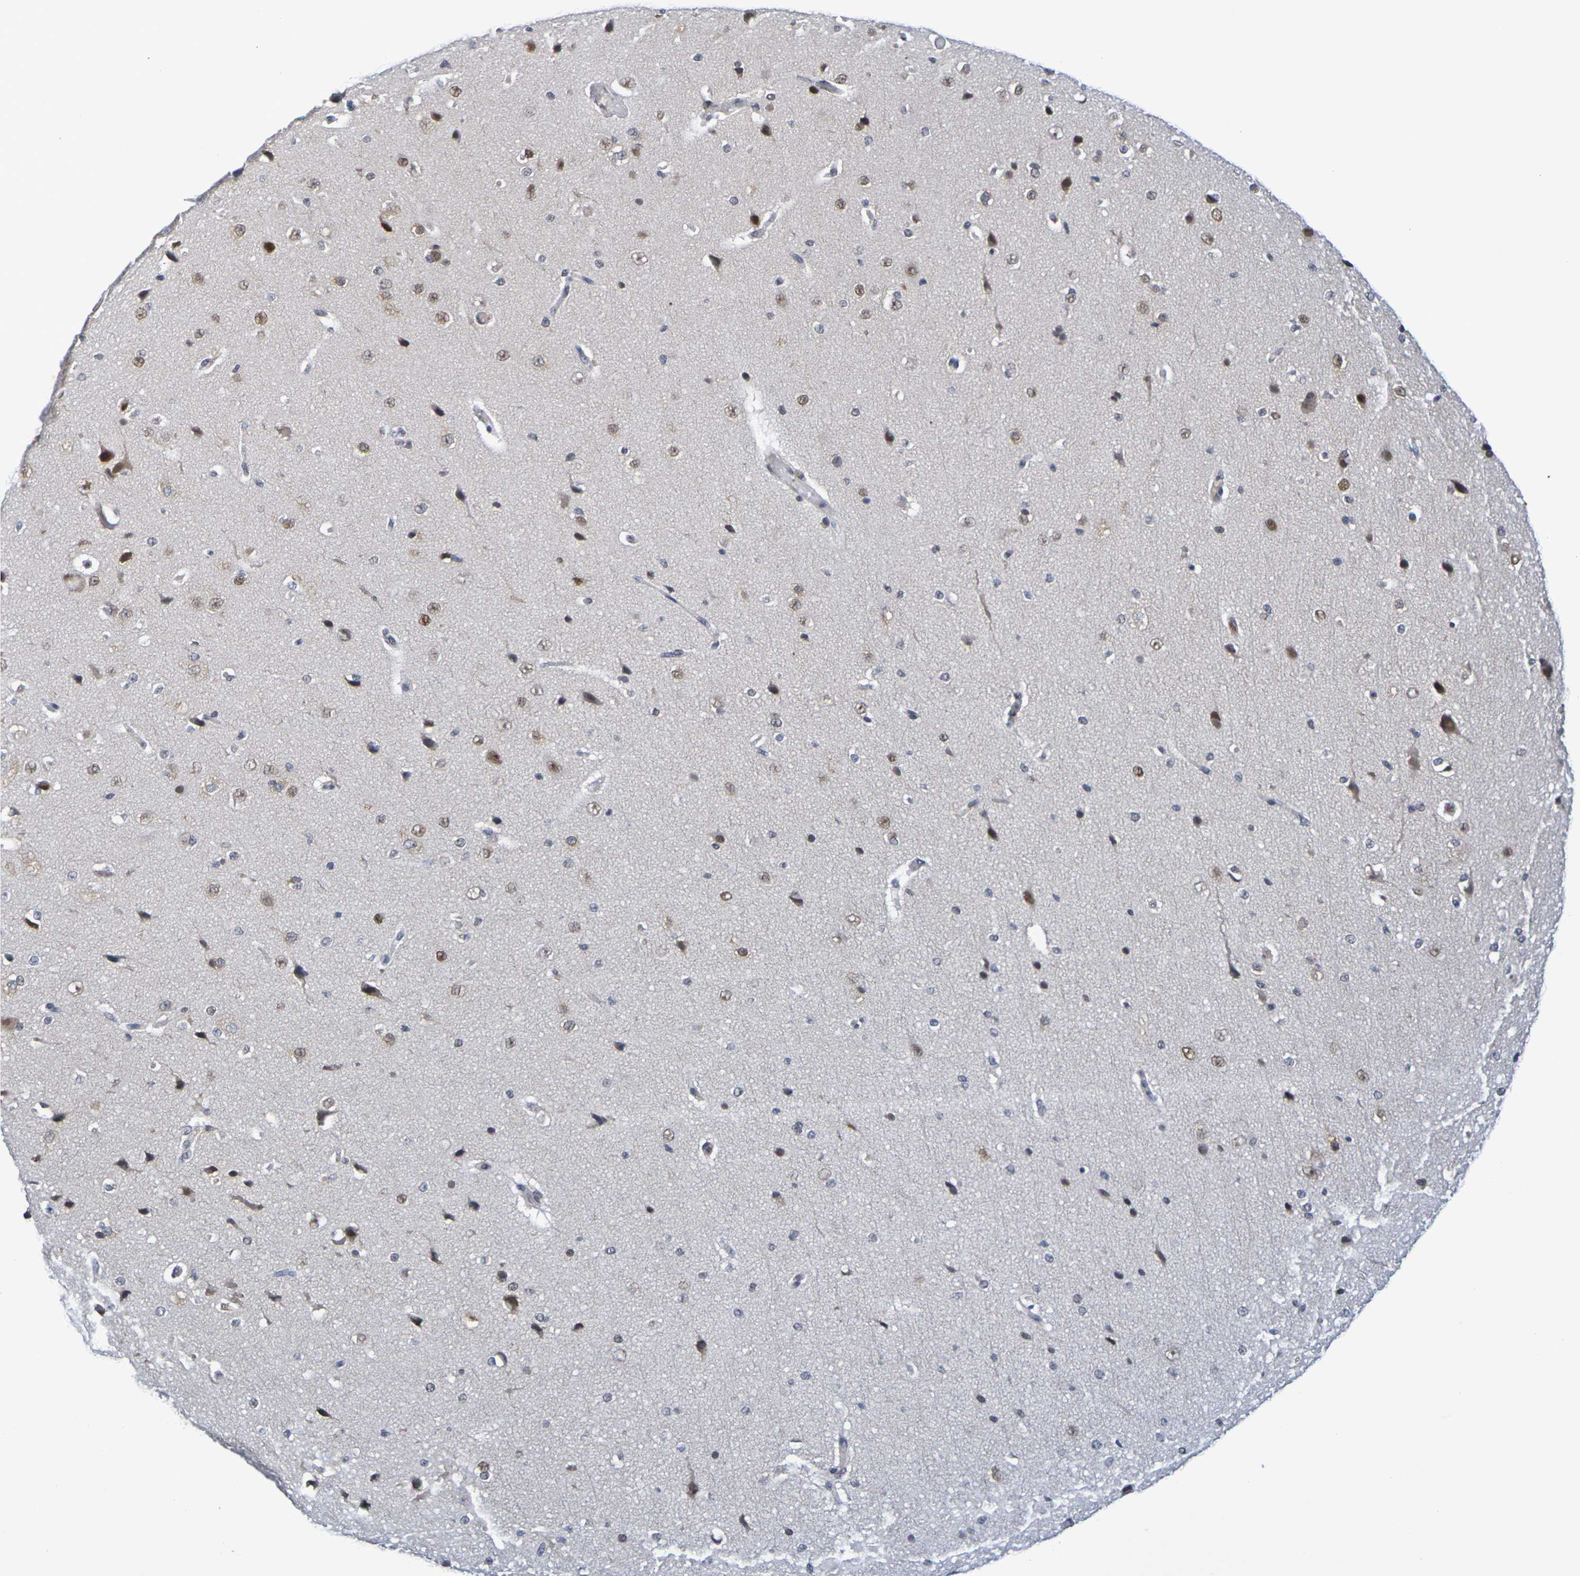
{"staining": {"intensity": "negative", "quantity": "none", "location": "none"}, "tissue": "cerebral cortex", "cell_type": "Endothelial cells", "image_type": "normal", "snomed": [{"axis": "morphology", "description": "Normal tissue, NOS"}, {"axis": "morphology", "description": "Developmental malformation"}, {"axis": "topography", "description": "Cerebral cortex"}], "caption": "The immunohistochemistry histopathology image has no significant positivity in endothelial cells of cerebral cortex. (DAB (3,3'-diaminobenzidine) immunohistochemistry (IHC), high magnification).", "gene": "TERF2", "patient": {"sex": "female", "age": 30}}